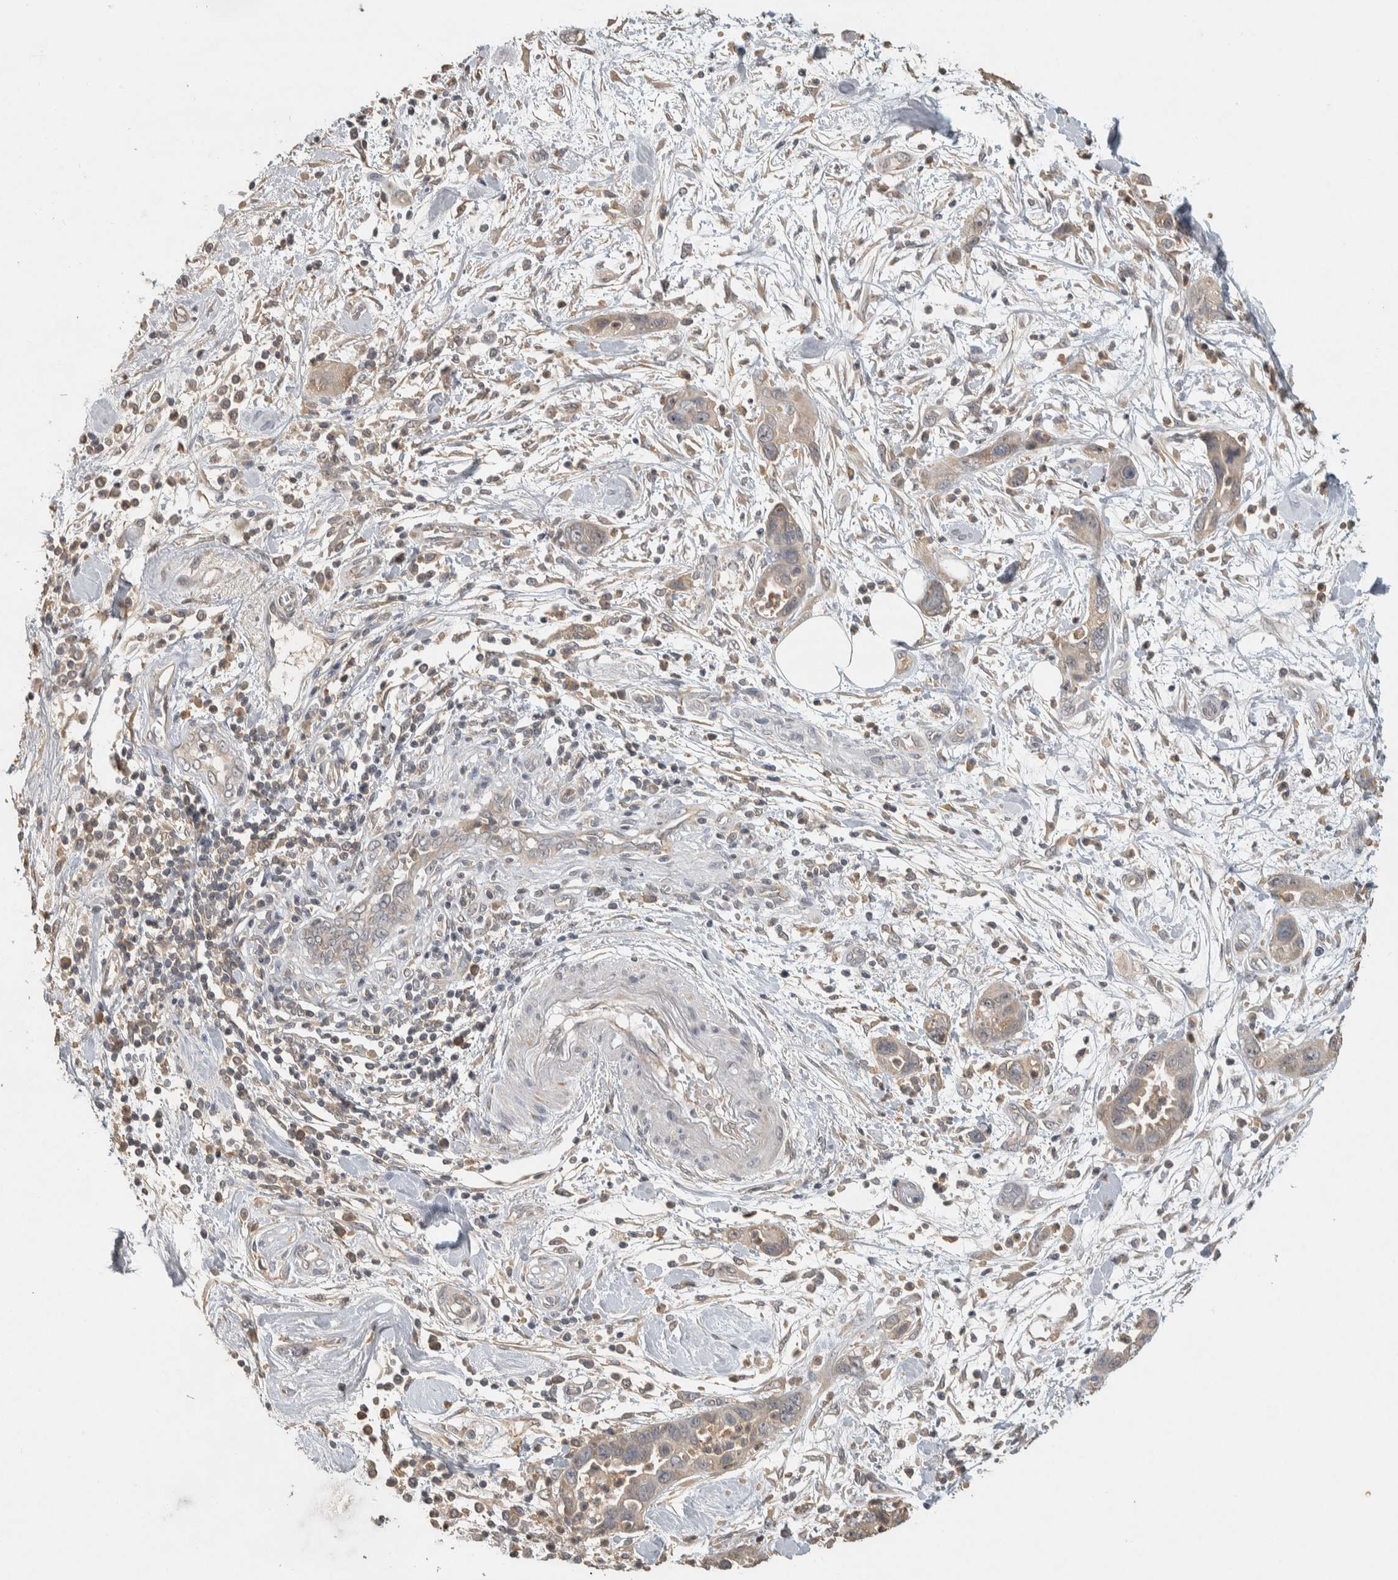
{"staining": {"intensity": "weak", "quantity": "<25%", "location": "cytoplasmic/membranous"}, "tissue": "pancreatic cancer", "cell_type": "Tumor cells", "image_type": "cancer", "snomed": [{"axis": "morphology", "description": "Adenocarcinoma, NOS"}, {"axis": "topography", "description": "Pancreas"}], "caption": "Pancreatic cancer stained for a protein using IHC reveals no staining tumor cells.", "gene": "EIF3H", "patient": {"sex": "female", "age": 70}}